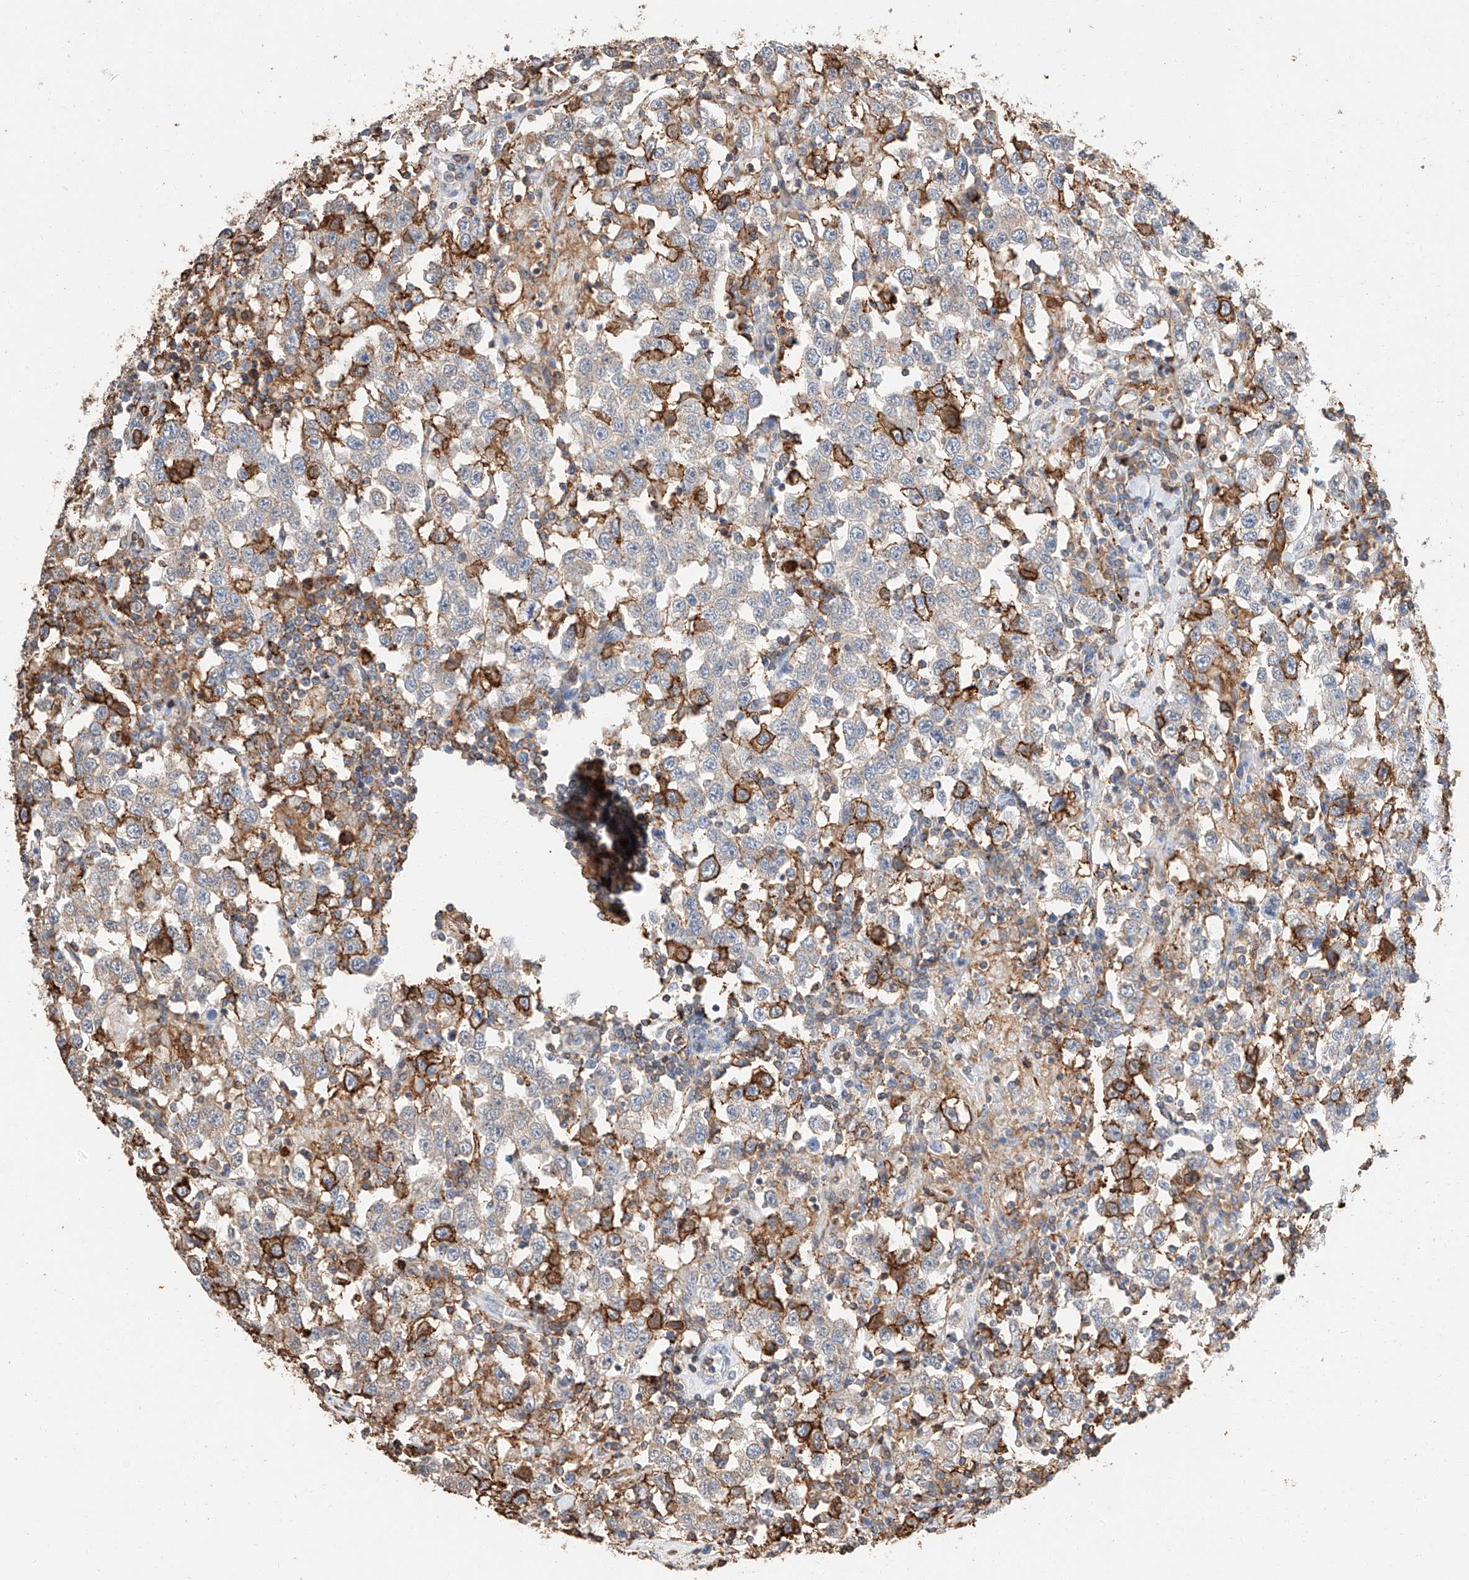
{"staining": {"intensity": "strong", "quantity": "<25%", "location": "cytoplasmic/membranous"}, "tissue": "testis cancer", "cell_type": "Tumor cells", "image_type": "cancer", "snomed": [{"axis": "morphology", "description": "Seminoma, NOS"}, {"axis": "topography", "description": "Testis"}], "caption": "IHC micrograph of human testis cancer (seminoma) stained for a protein (brown), which reveals medium levels of strong cytoplasmic/membranous positivity in about <25% of tumor cells.", "gene": "WFS1", "patient": {"sex": "male", "age": 41}}